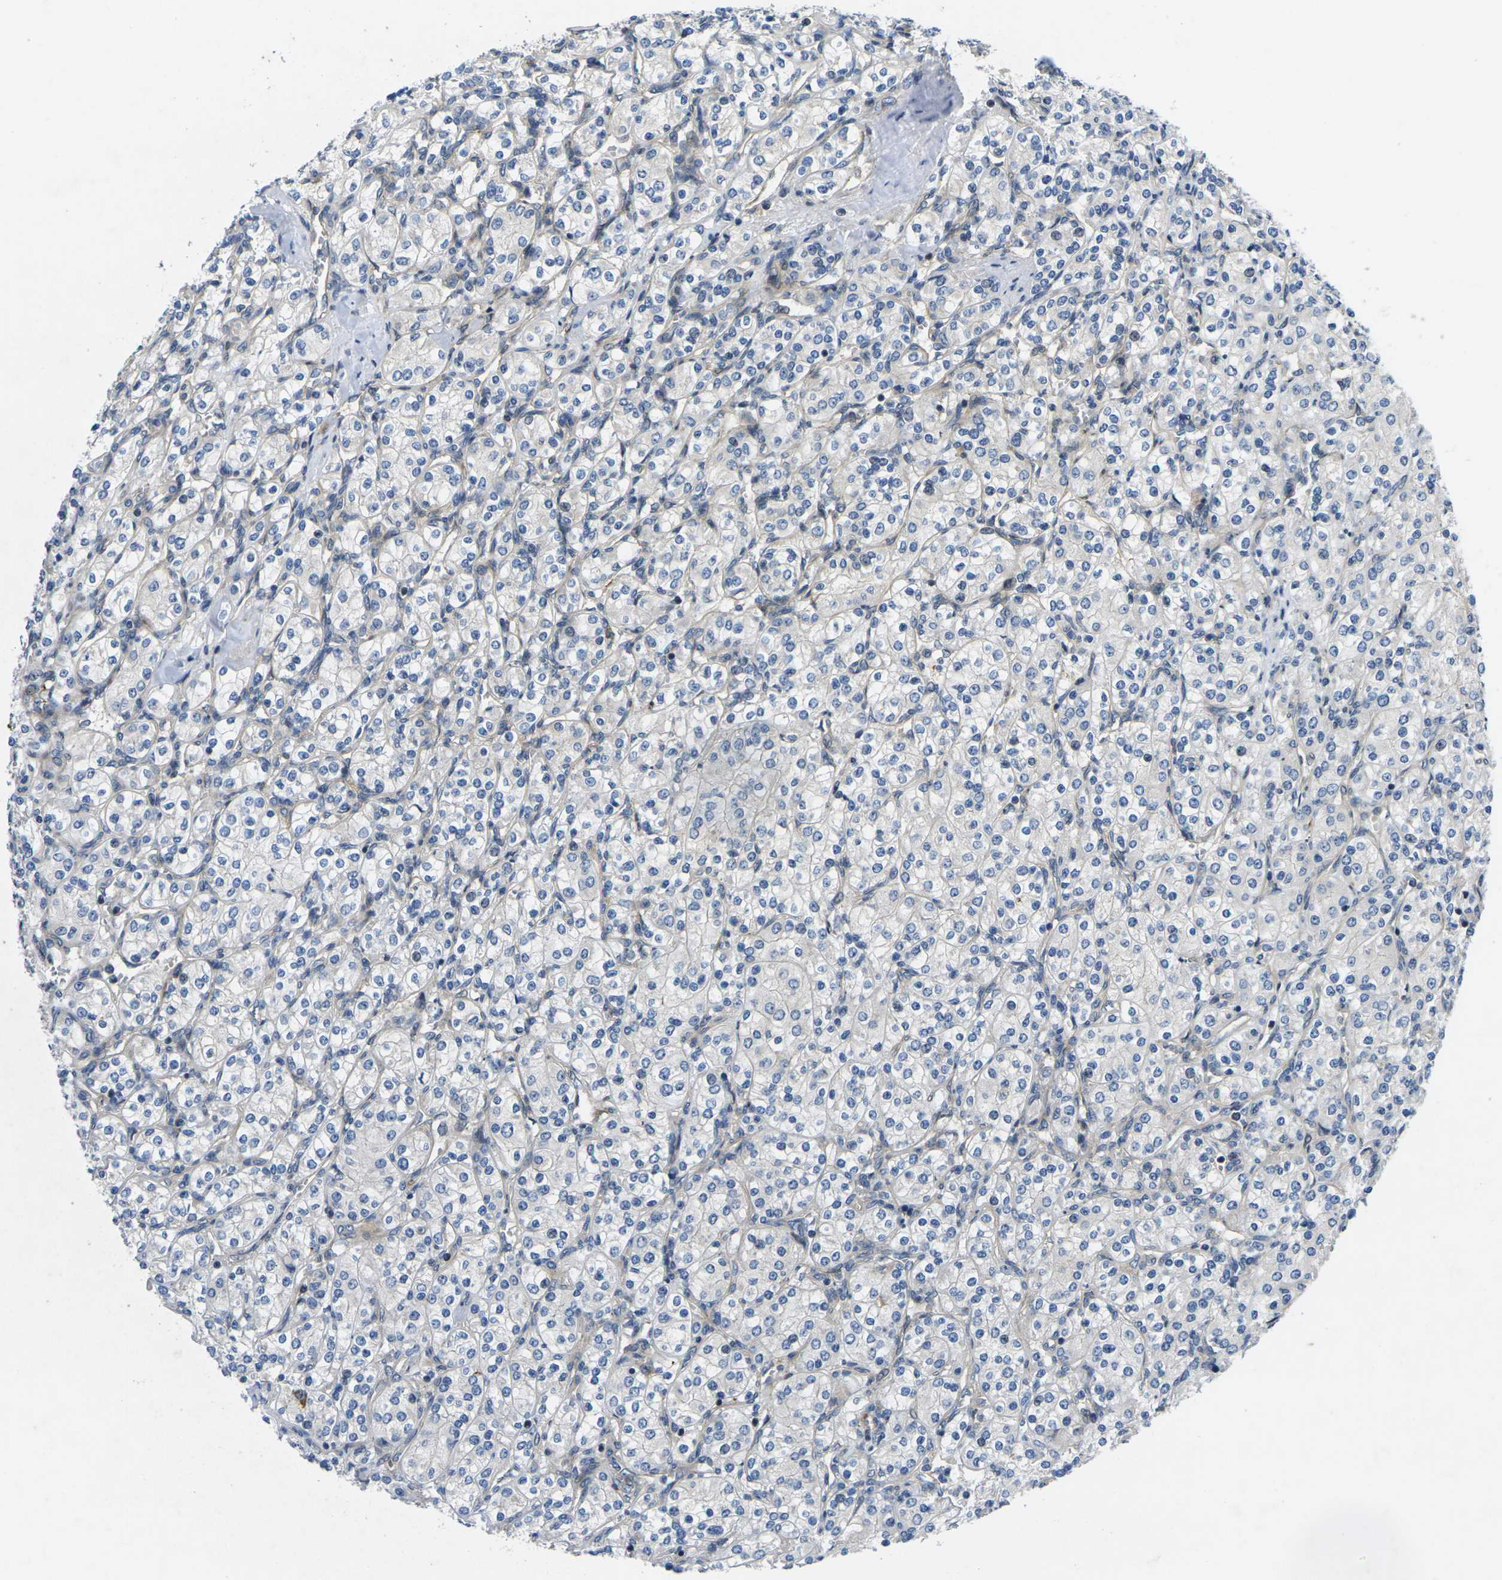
{"staining": {"intensity": "negative", "quantity": "none", "location": "none"}, "tissue": "renal cancer", "cell_type": "Tumor cells", "image_type": "cancer", "snomed": [{"axis": "morphology", "description": "Adenocarcinoma, NOS"}, {"axis": "topography", "description": "Kidney"}], "caption": "Renal cancer stained for a protein using immunohistochemistry displays no staining tumor cells.", "gene": "ROBO2", "patient": {"sex": "male", "age": 77}}